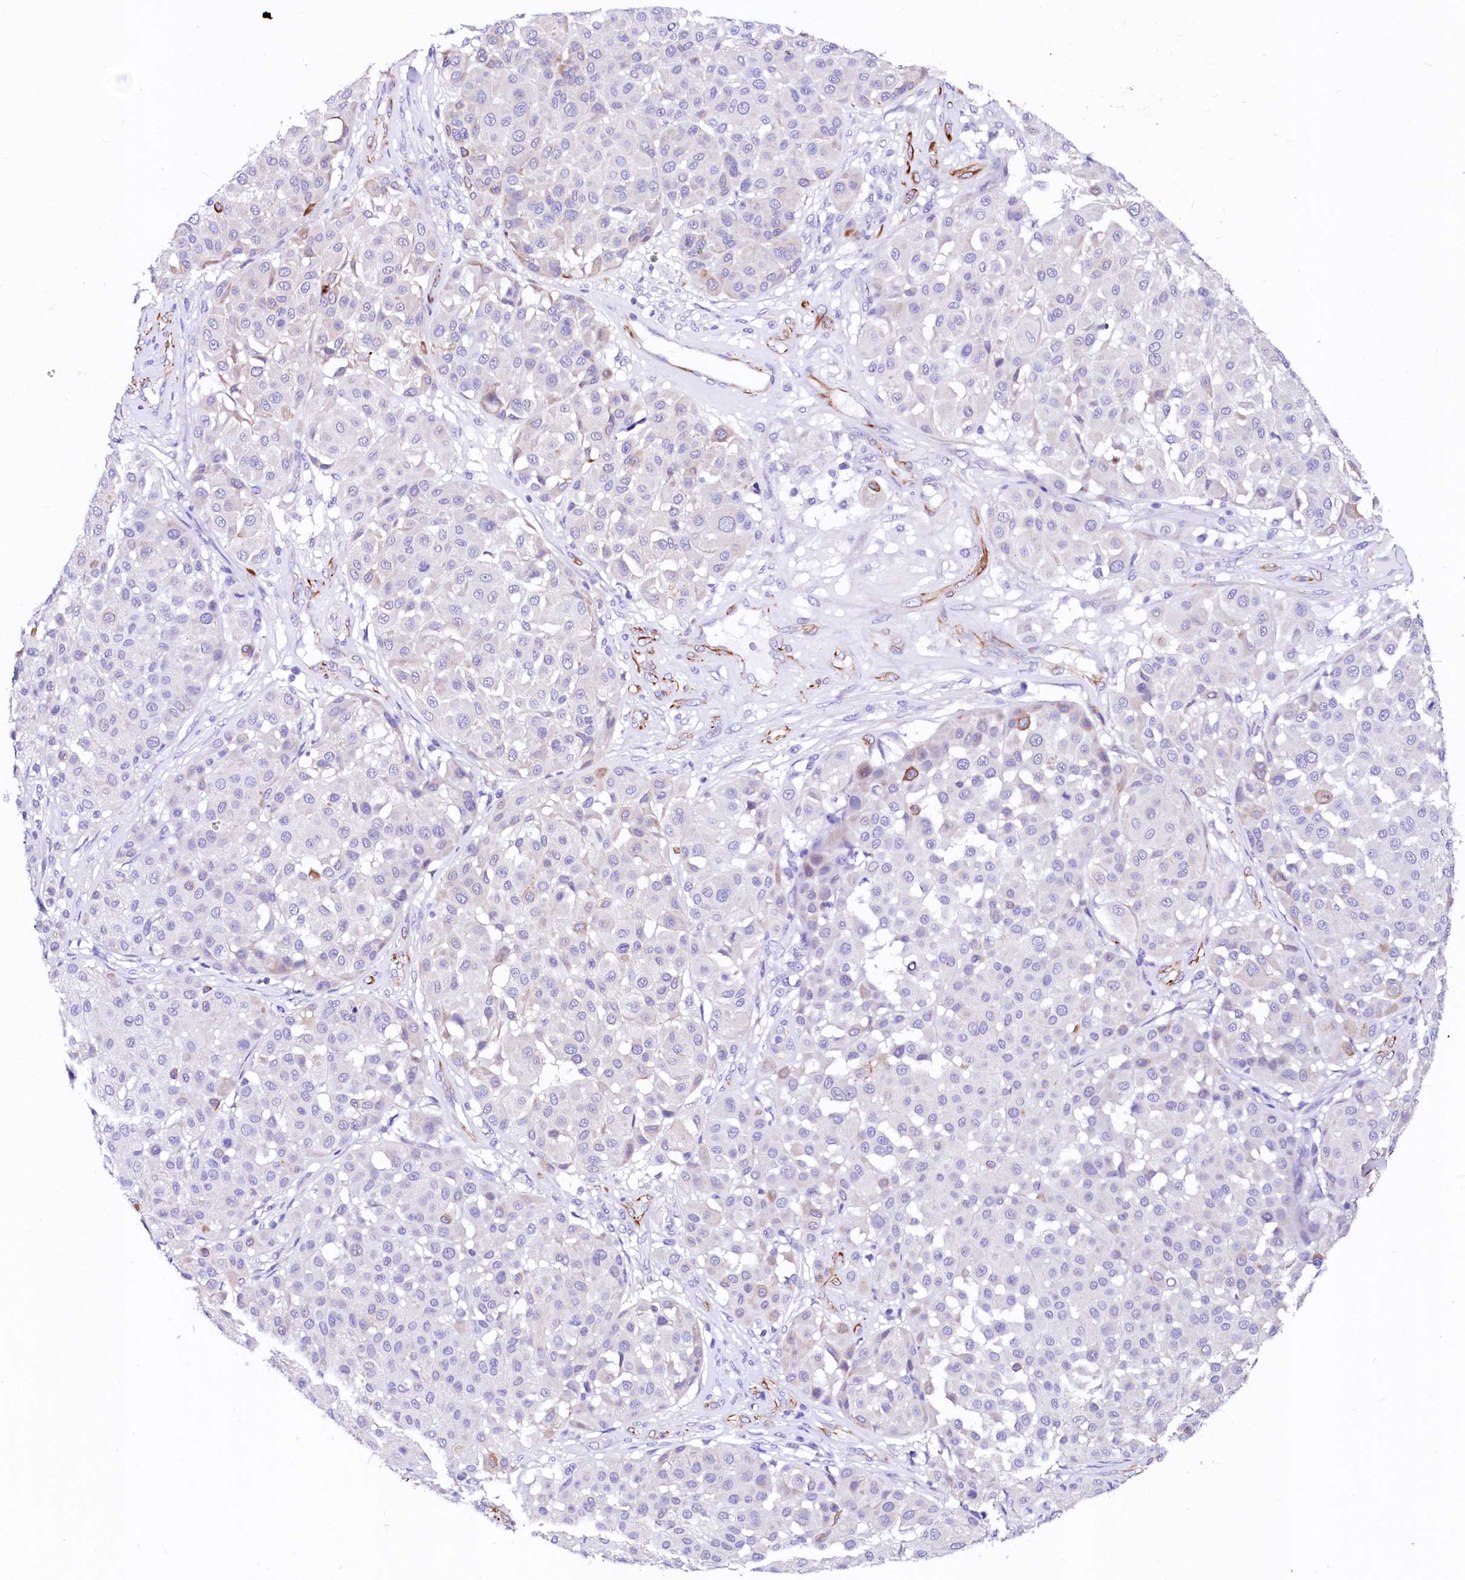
{"staining": {"intensity": "negative", "quantity": "none", "location": "none"}, "tissue": "melanoma", "cell_type": "Tumor cells", "image_type": "cancer", "snomed": [{"axis": "morphology", "description": "Malignant melanoma, Metastatic site"}, {"axis": "topography", "description": "Soft tissue"}], "caption": "Immunohistochemistry (IHC) micrograph of neoplastic tissue: human malignant melanoma (metastatic site) stained with DAB (3,3'-diaminobenzidine) displays no significant protein expression in tumor cells.", "gene": "SFR1", "patient": {"sex": "male", "age": 41}}